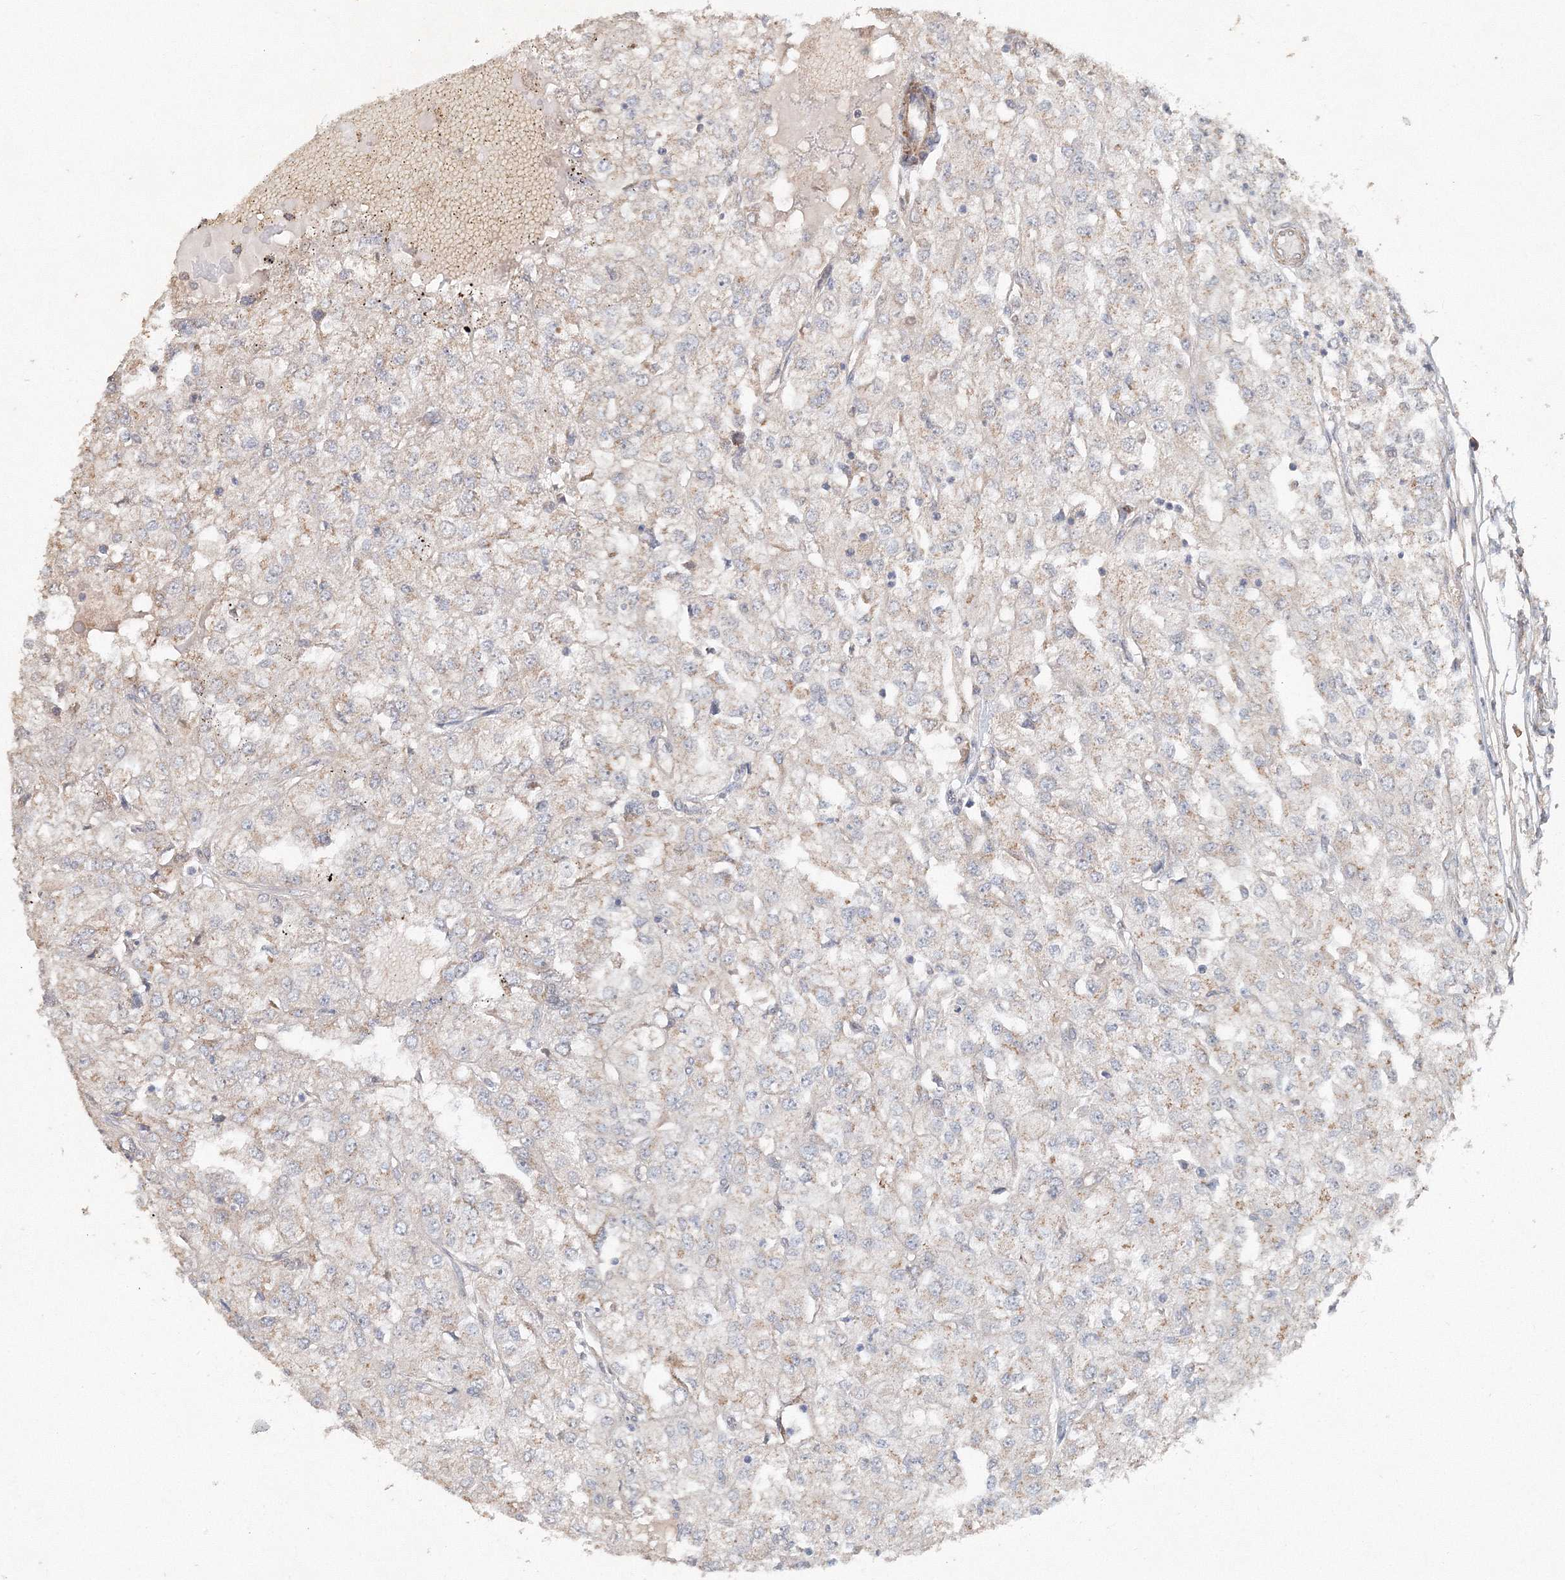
{"staining": {"intensity": "negative", "quantity": "none", "location": "none"}, "tissue": "renal cancer", "cell_type": "Tumor cells", "image_type": "cancer", "snomed": [{"axis": "morphology", "description": "Adenocarcinoma, NOS"}, {"axis": "topography", "description": "Kidney"}], "caption": "High power microscopy image of an immunohistochemistry photomicrograph of renal cancer (adenocarcinoma), revealing no significant staining in tumor cells. (Immunohistochemistry (ihc), brightfield microscopy, high magnification).", "gene": "NALF2", "patient": {"sex": "female", "age": 54}}